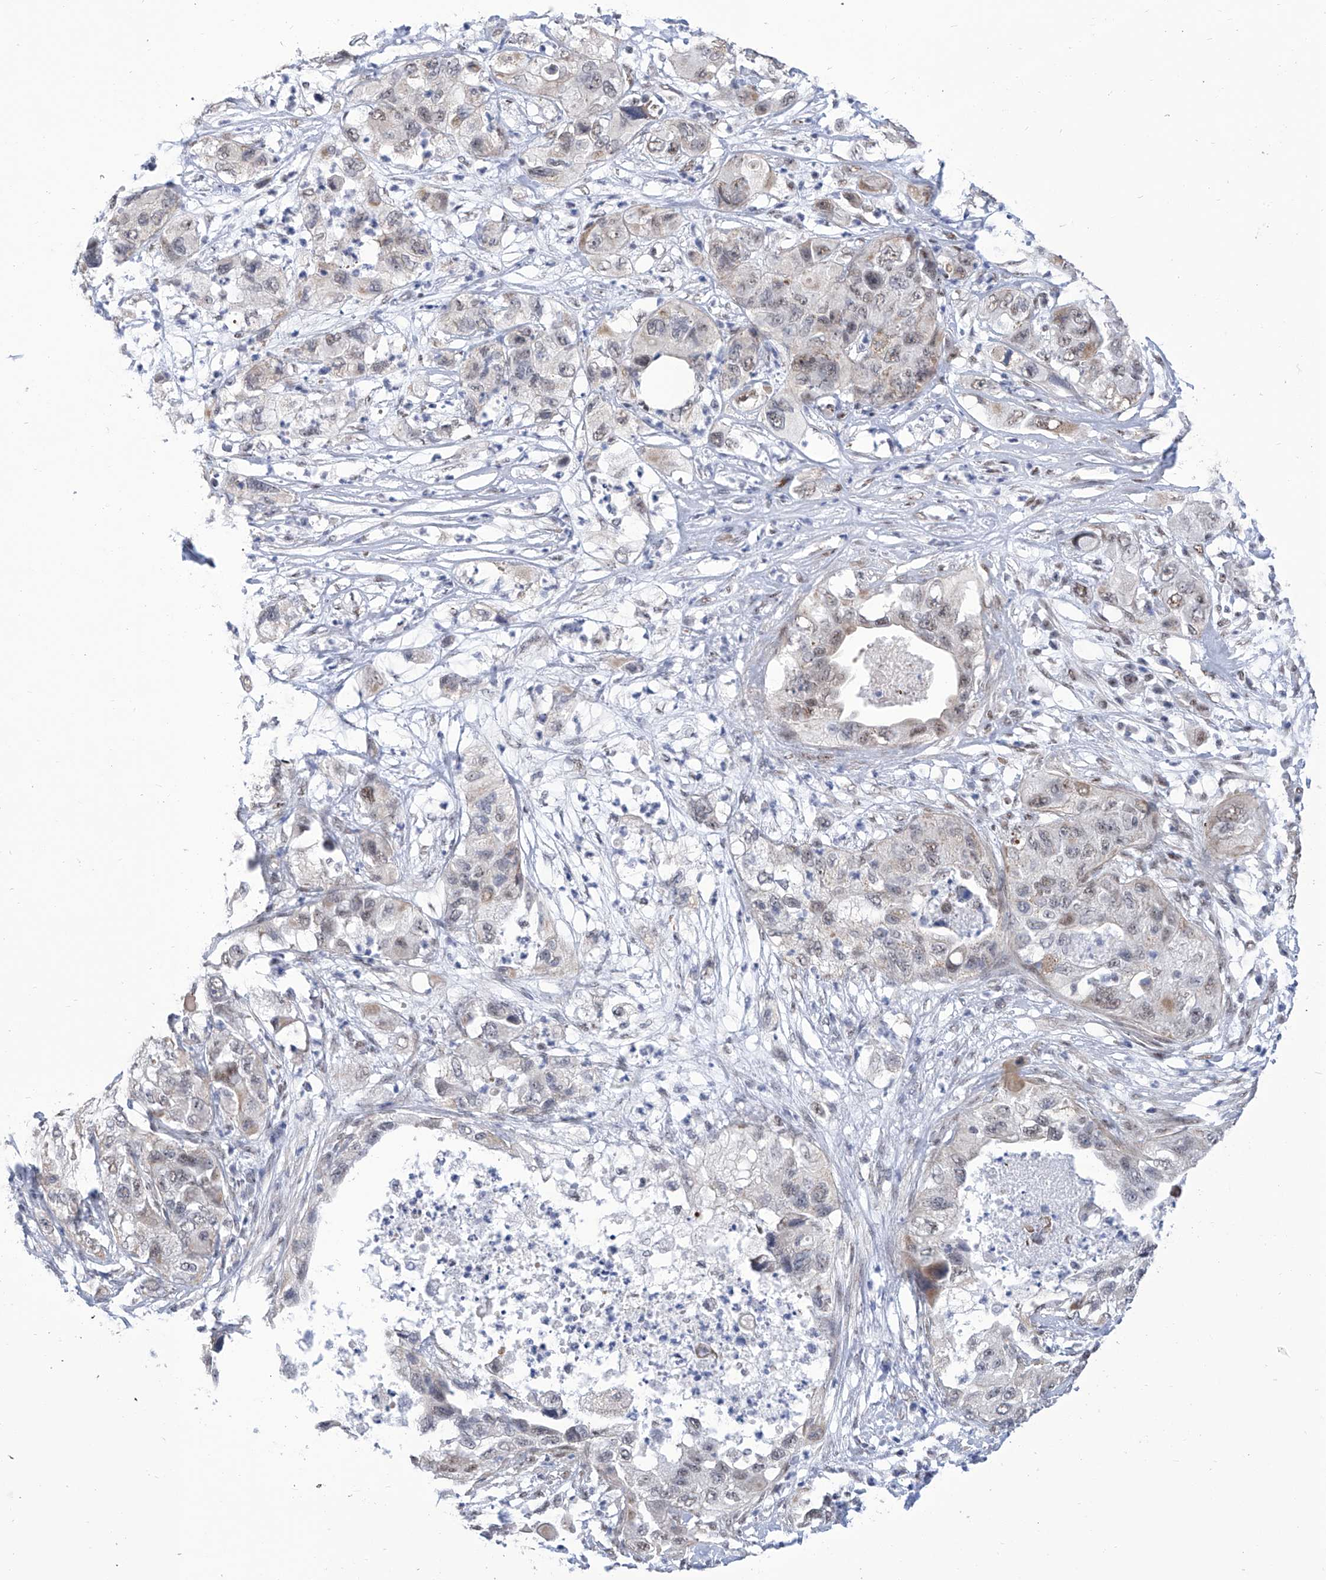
{"staining": {"intensity": "weak", "quantity": "25%-75%", "location": "cytoplasmic/membranous,nuclear"}, "tissue": "pancreatic cancer", "cell_type": "Tumor cells", "image_type": "cancer", "snomed": [{"axis": "morphology", "description": "Adenocarcinoma, NOS"}, {"axis": "topography", "description": "Pancreas"}], "caption": "Pancreatic cancer (adenocarcinoma) tissue shows weak cytoplasmic/membranous and nuclear positivity in approximately 25%-75% of tumor cells", "gene": "SART1", "patient": {"sex": "female", "age": 78}}